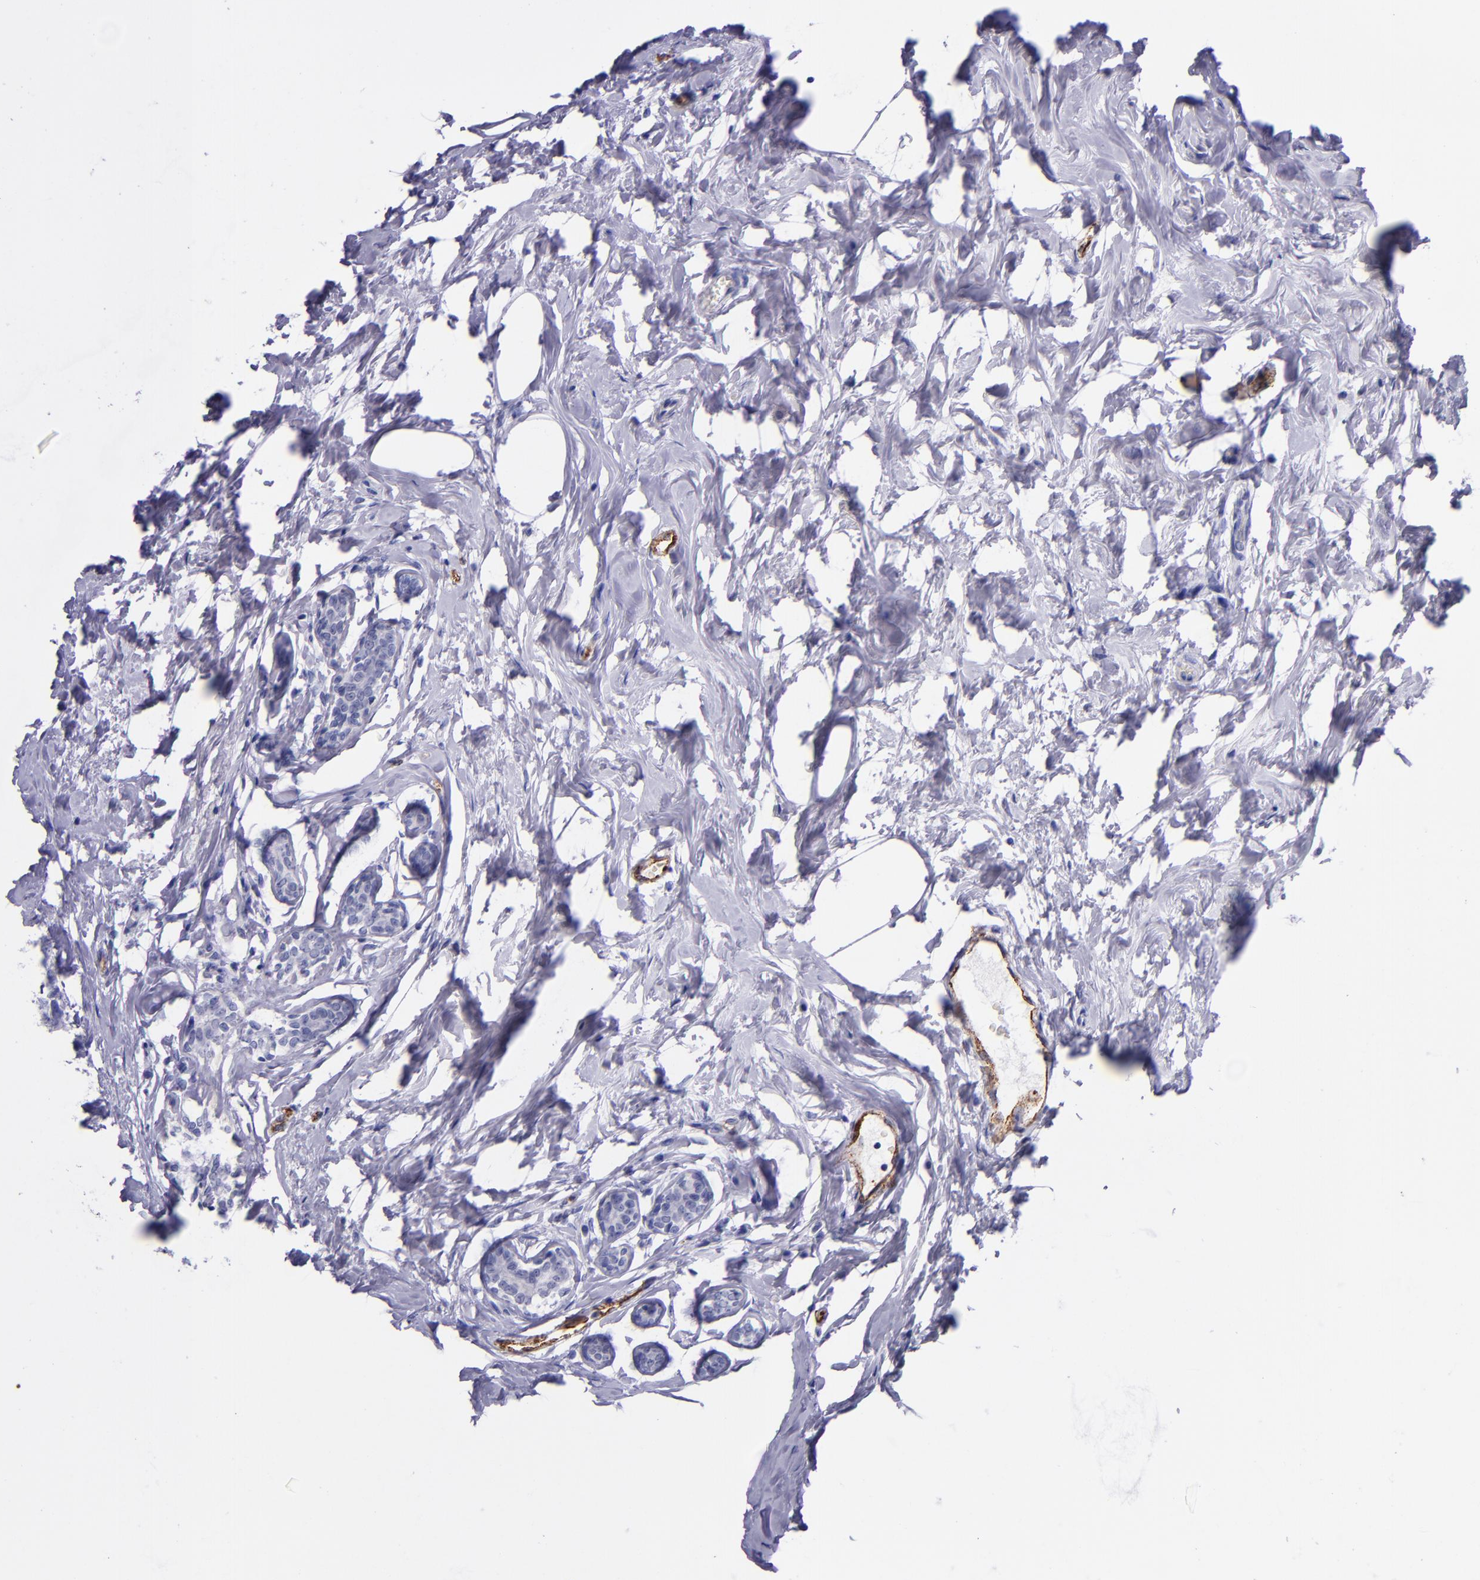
{"staining": {"intensity": "negative", "quantity": "none", "location": "none"}, "tissue": "breast cancer", "cell_type": "Tumor cells", "image_type": "cancer", "snomed": [{"axis": "morphology", "description": "Normal tissue, NOS"}, {"axis": "morphology", "description": "Duct carcinoma"}, {"axis": "topography", "description": "Breast"}], "caption": "IHC histopathology image of breast cancer (infiltrating ductal carcinoma) stained for a protein (brown), which displays no positivity in tumor cells.", "gene": "SELE", "patient": {"sex": "female", "age": 50}}